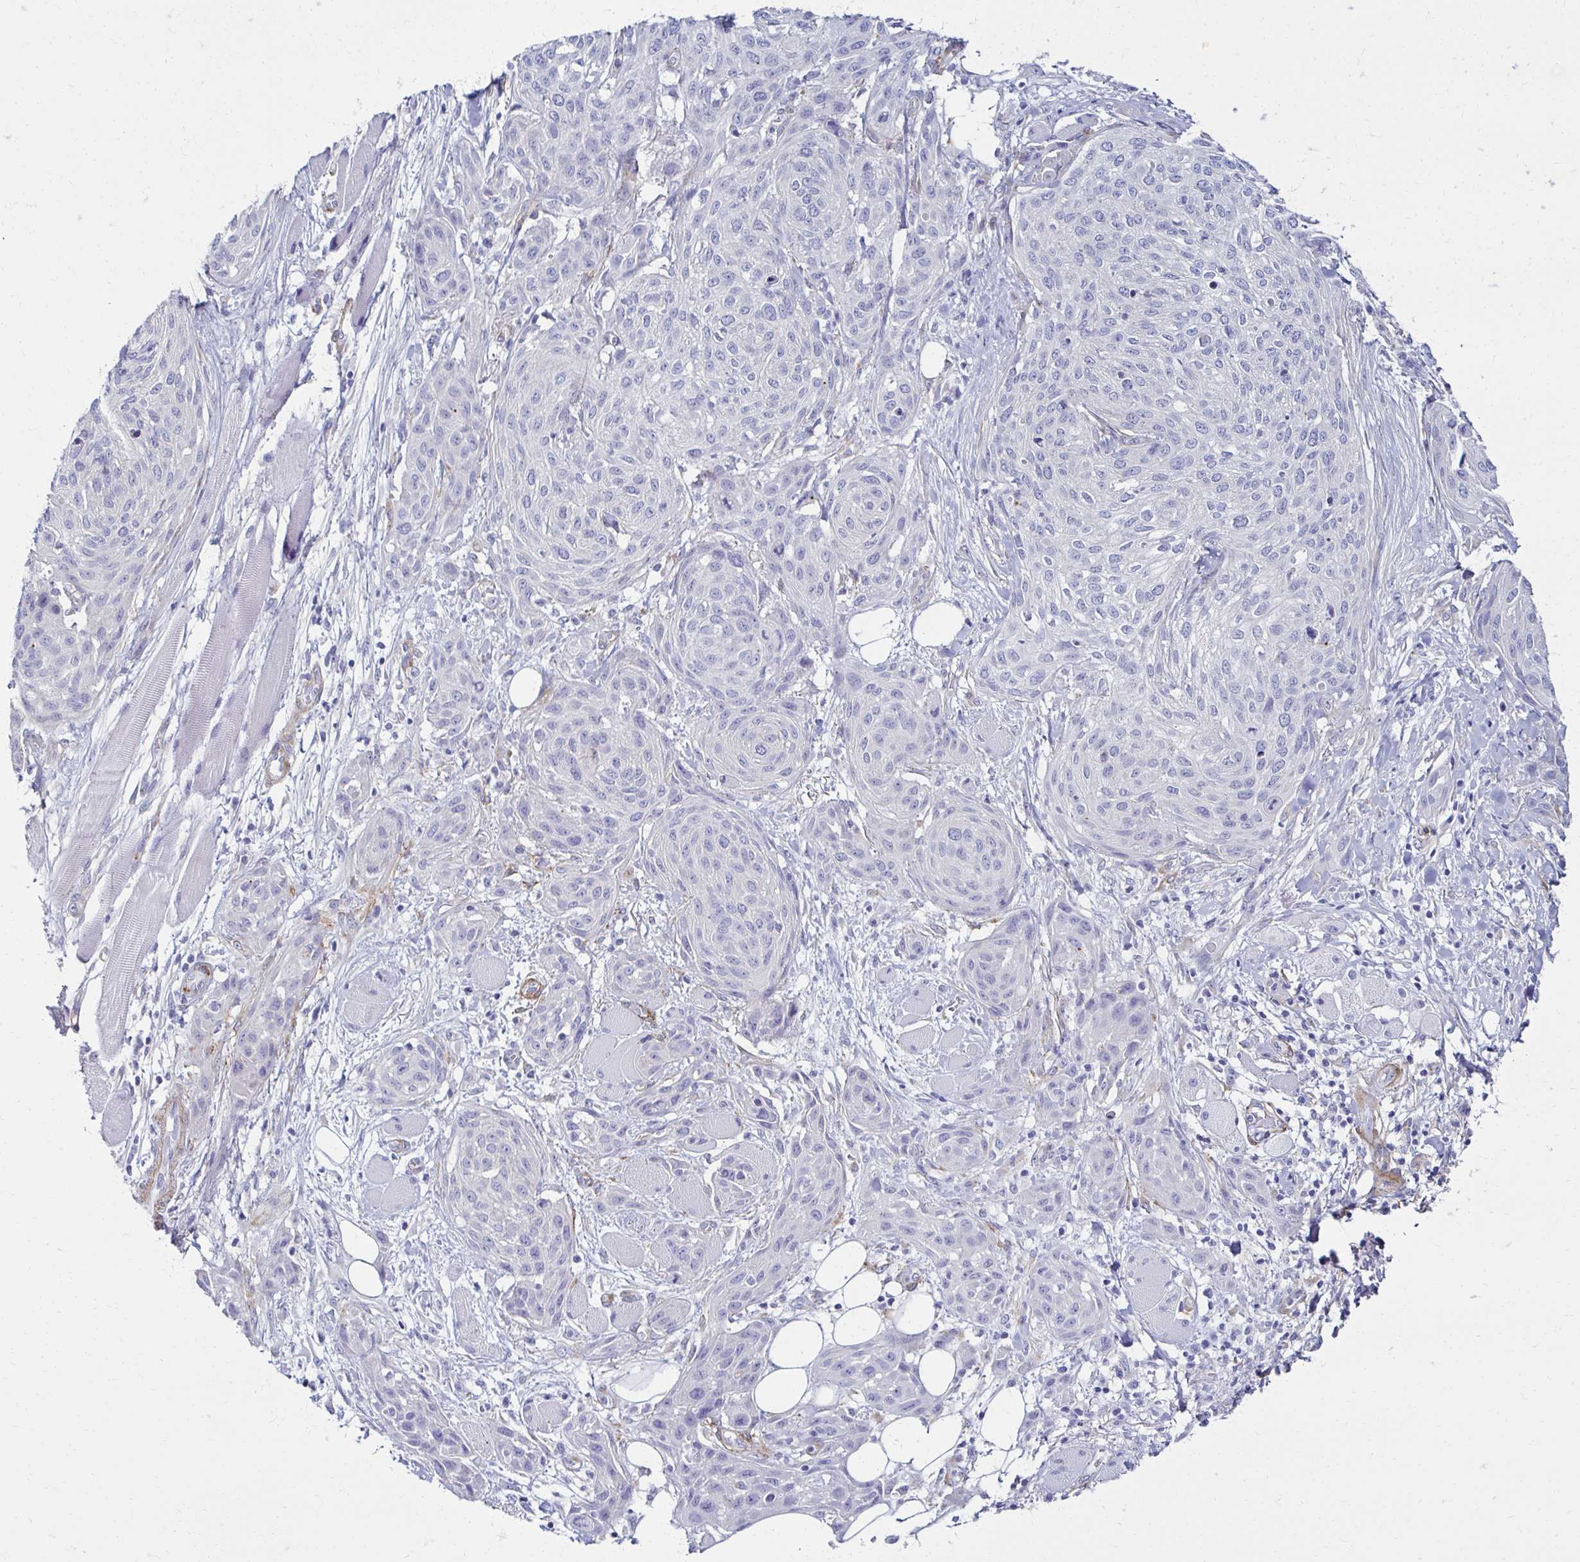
{"staining": {"intensity": "negative", "quantity": "none", "location": "none"}, "tissue": "skin cancer", "cell_type": "Tumor cells", "image_type": "cancer", "snomed": [{"axis": "morphology", "description": "Squamous cell carcinoma, NOS"}, {"axis": "topography", "description": "Skin"}], "caption": "There is no significant expression in tumor cells of skin cancer. (DAB (3,3'-diaminobenzidine) immunohistochemistry (IHC), high magnification).", "gene": "ANKRD62", "patient": {"sex": "female", "age": 87}}